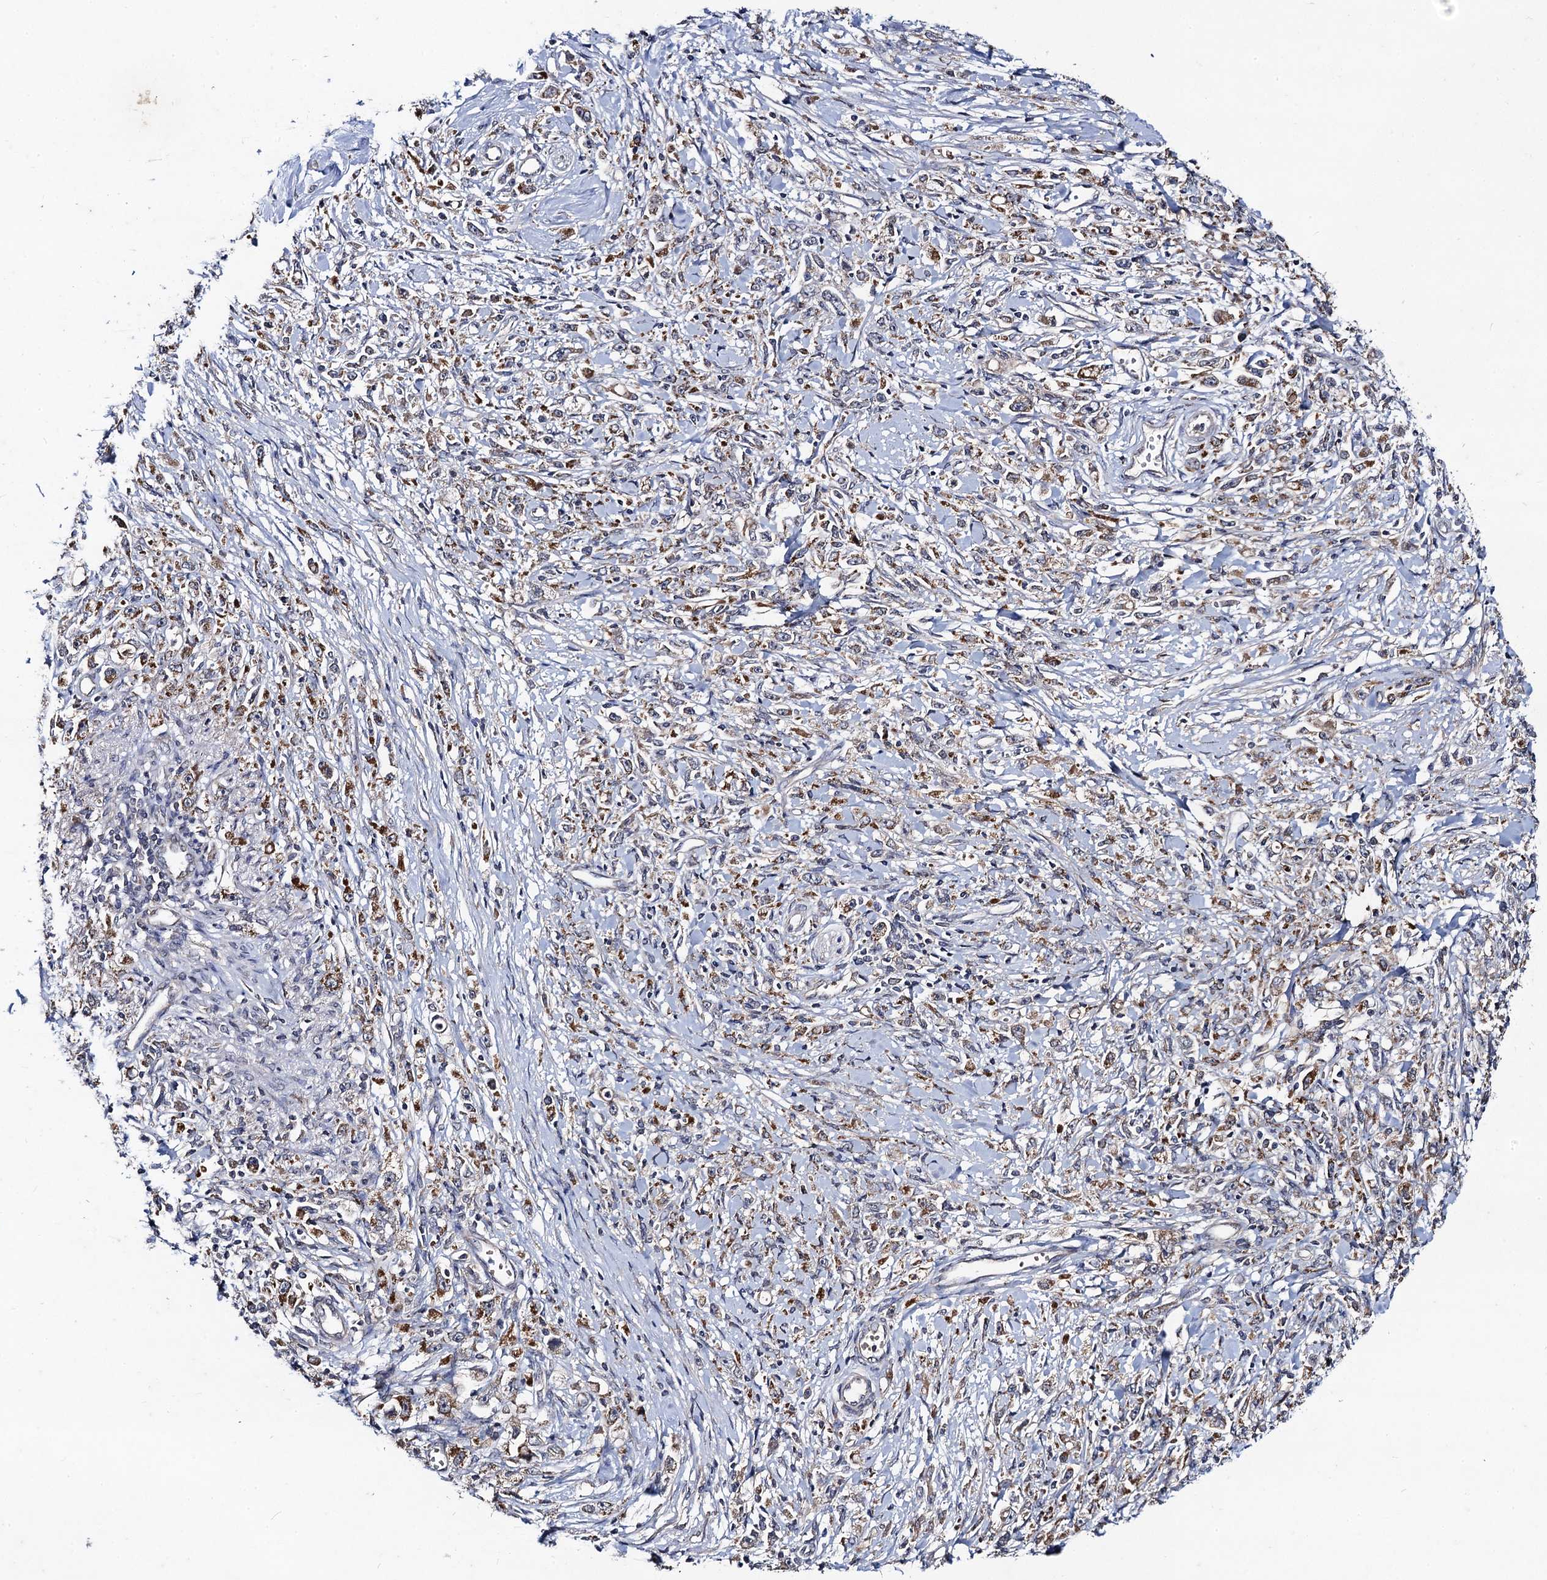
{"staining": {"intensity": "moderate", "quantity": "25%-75%", "location": "cytoplasmic/membranous"}, "tissue": "stomach cancer", "cell_type": "Tumor cells", "image_type": "cancer", "snomed": [{"axis": "morphology", "description": "Adenocarcinoma, NOS"}, {"axis": "topography", "description": "Stomach"}], "caption": "Immunohistochemistry micrograph of neoplastic tissue: human stomach cancer stained using IHC shows medium levels of moderate protein expression localized specifically in the cytoplasmic/membranous of tumor cells, appearing as a cytoplasmic/membranous brown color.", "gene": "VPS37D", "patient": {"sex": "female", "age": 59}}